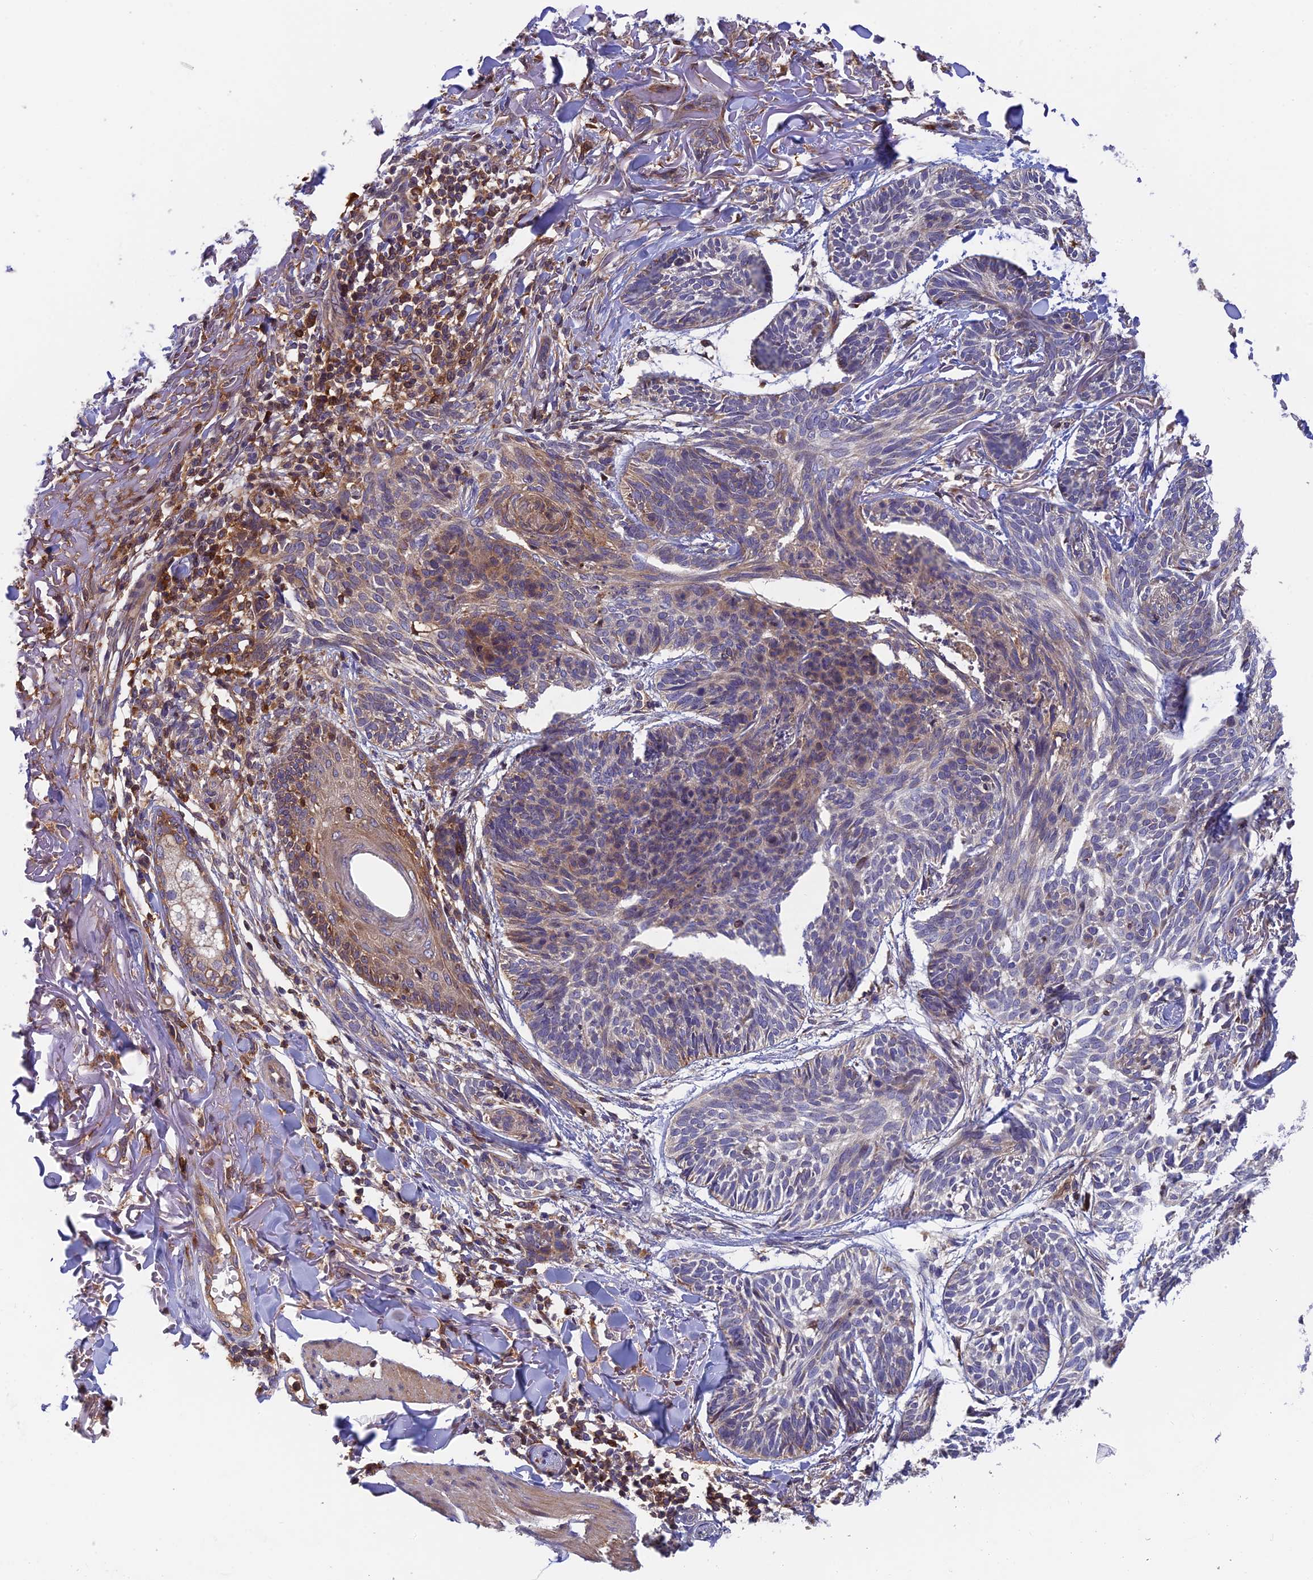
{"staining": {"intensity": "weak", "quantity": "<25%", "location": "cytoplasmic/membranous"}, "tissue": "skin cancer", "cell_type": "Tumor cells", "image_type": "cancer", "snomed": [{"axis": "morphology", "description": "Normal tissue, NOS"}, {"axis": "morphology", "description": "Basal cell carcinoma"}, {"axis": "topography", "description": "Skin"}], "caption": "Immunohistochemistry of human skin basal cell carcinoma demonstrates no positivity in tumor cells.", "gene": "IPO5", "patient": {"sex": "male", "age": 66}}